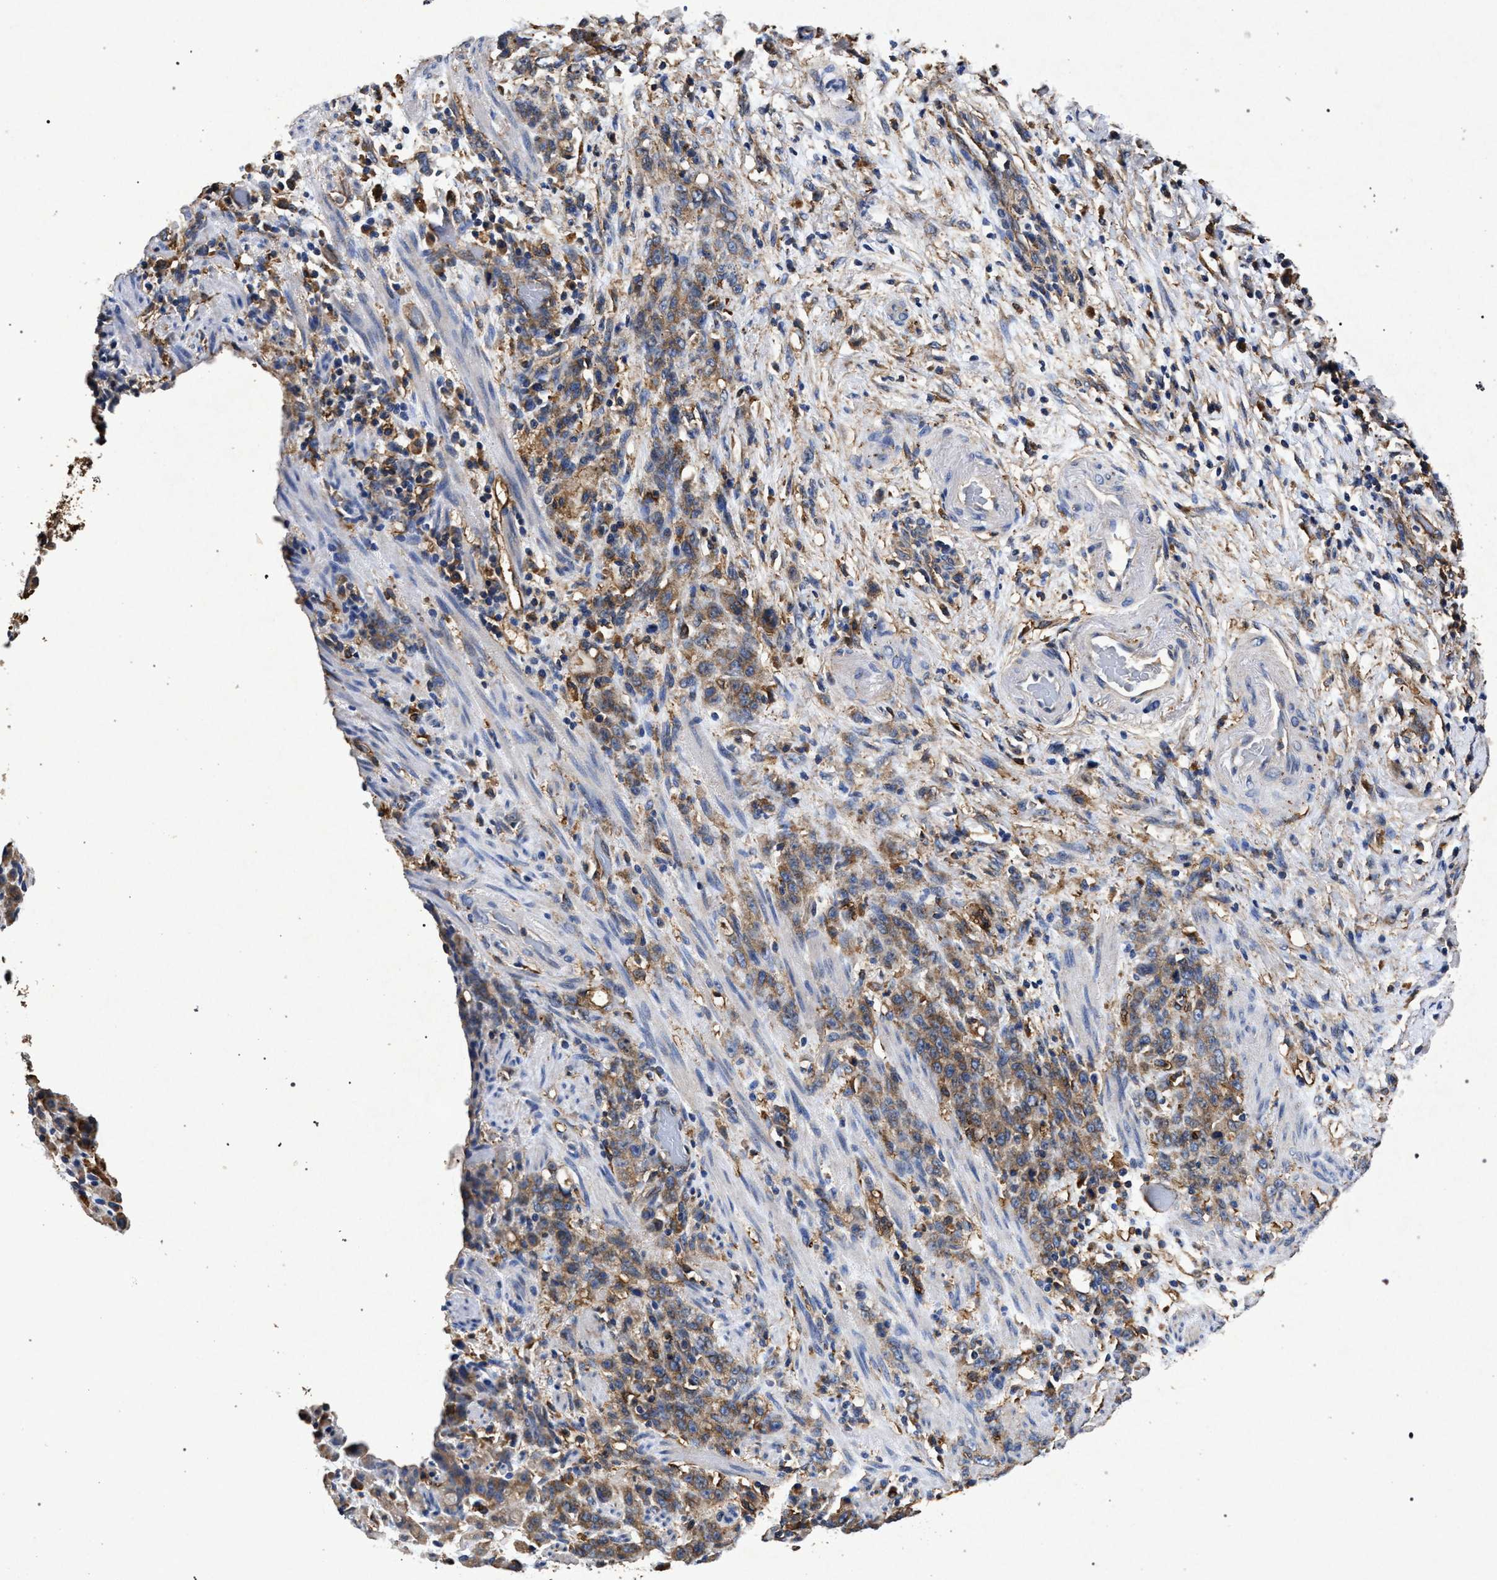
{"staining": {"intensity": "moderate", "quantity": ">75%", "location": "cytoplasmic/membranous"}, "tissue": "stomach cancer", "cell_type": "Tumor cells", "image_type": "cancer", "snomed": [{"axis": "morphology", "description": "Adenocarcinoma, NOS"}, {"axis": "topography", "description": "Stomach, lower"}], "caption": "Immunohistochemical staining of adenocarcinoma (stomach) exhibits moderate cytoplasmic/membranous protein staining in approximately >75% of tumor cells.", "gene": "MARCKS", "patient": {"sex": "male", "age": 88}}